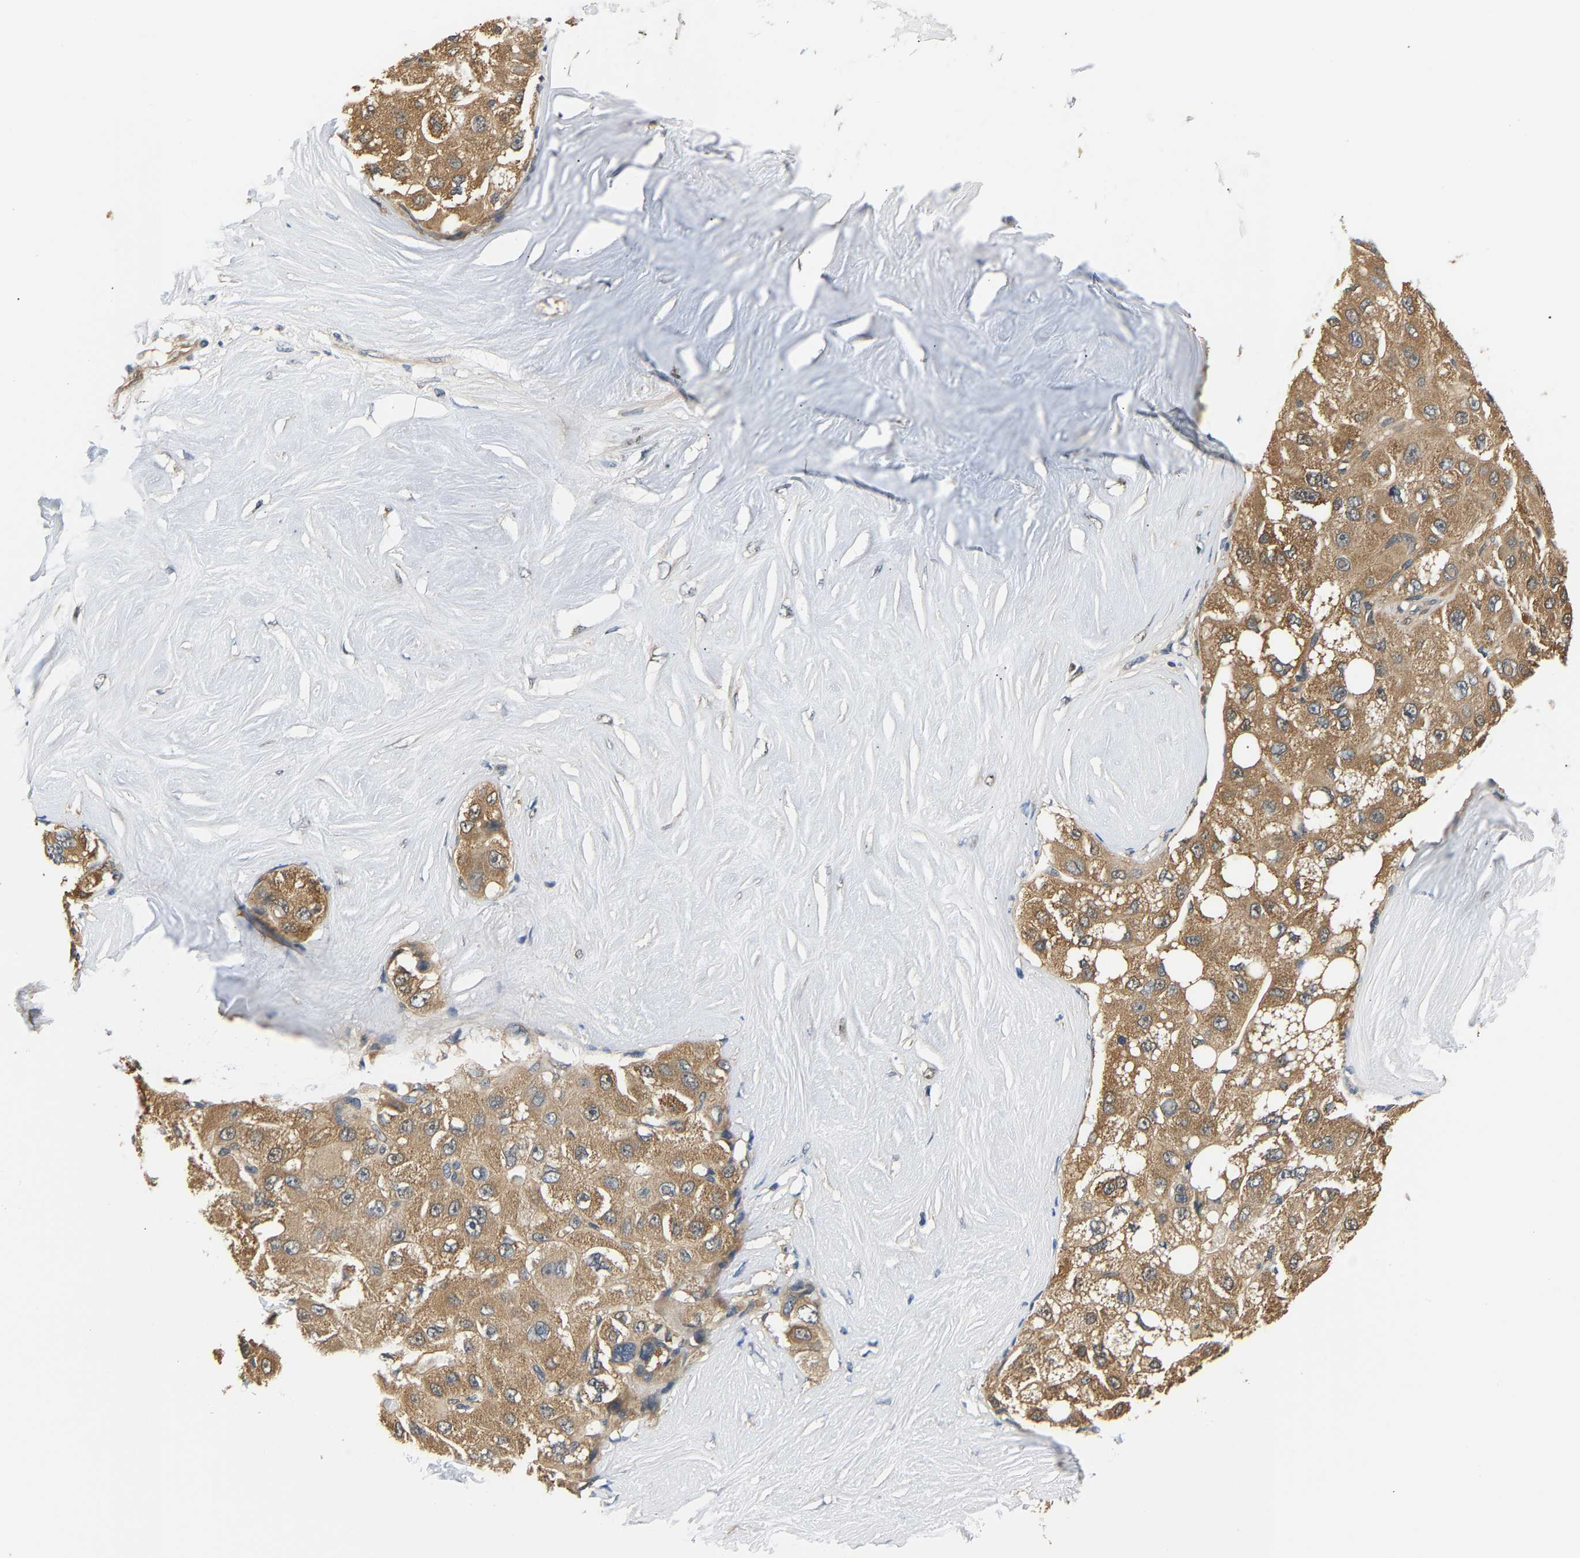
{"staining": {"intensity": "moderate", "quantity": ">75%", "location": "cytoplasmic/membranous"}, "tissue": "liver cancer", "cell_type": "Tumor cells", "image_type": "cancer", "snomed": [{"axis": "morphology", "description": "Carcinoma, Hepatocellular, NOS"}, {"axis": "topography", "description": "Liver"}], "caption": "The image reveals a brown stain indicating the presence of a protein in the cytoplasmic/membranous of tumor cells in hepatocellular carcinoma (liver). (IHC, brightfield microscopy, high magnification).", "gene": "ARHGEF12", "patient": {"sex": "male", "age": 80}}